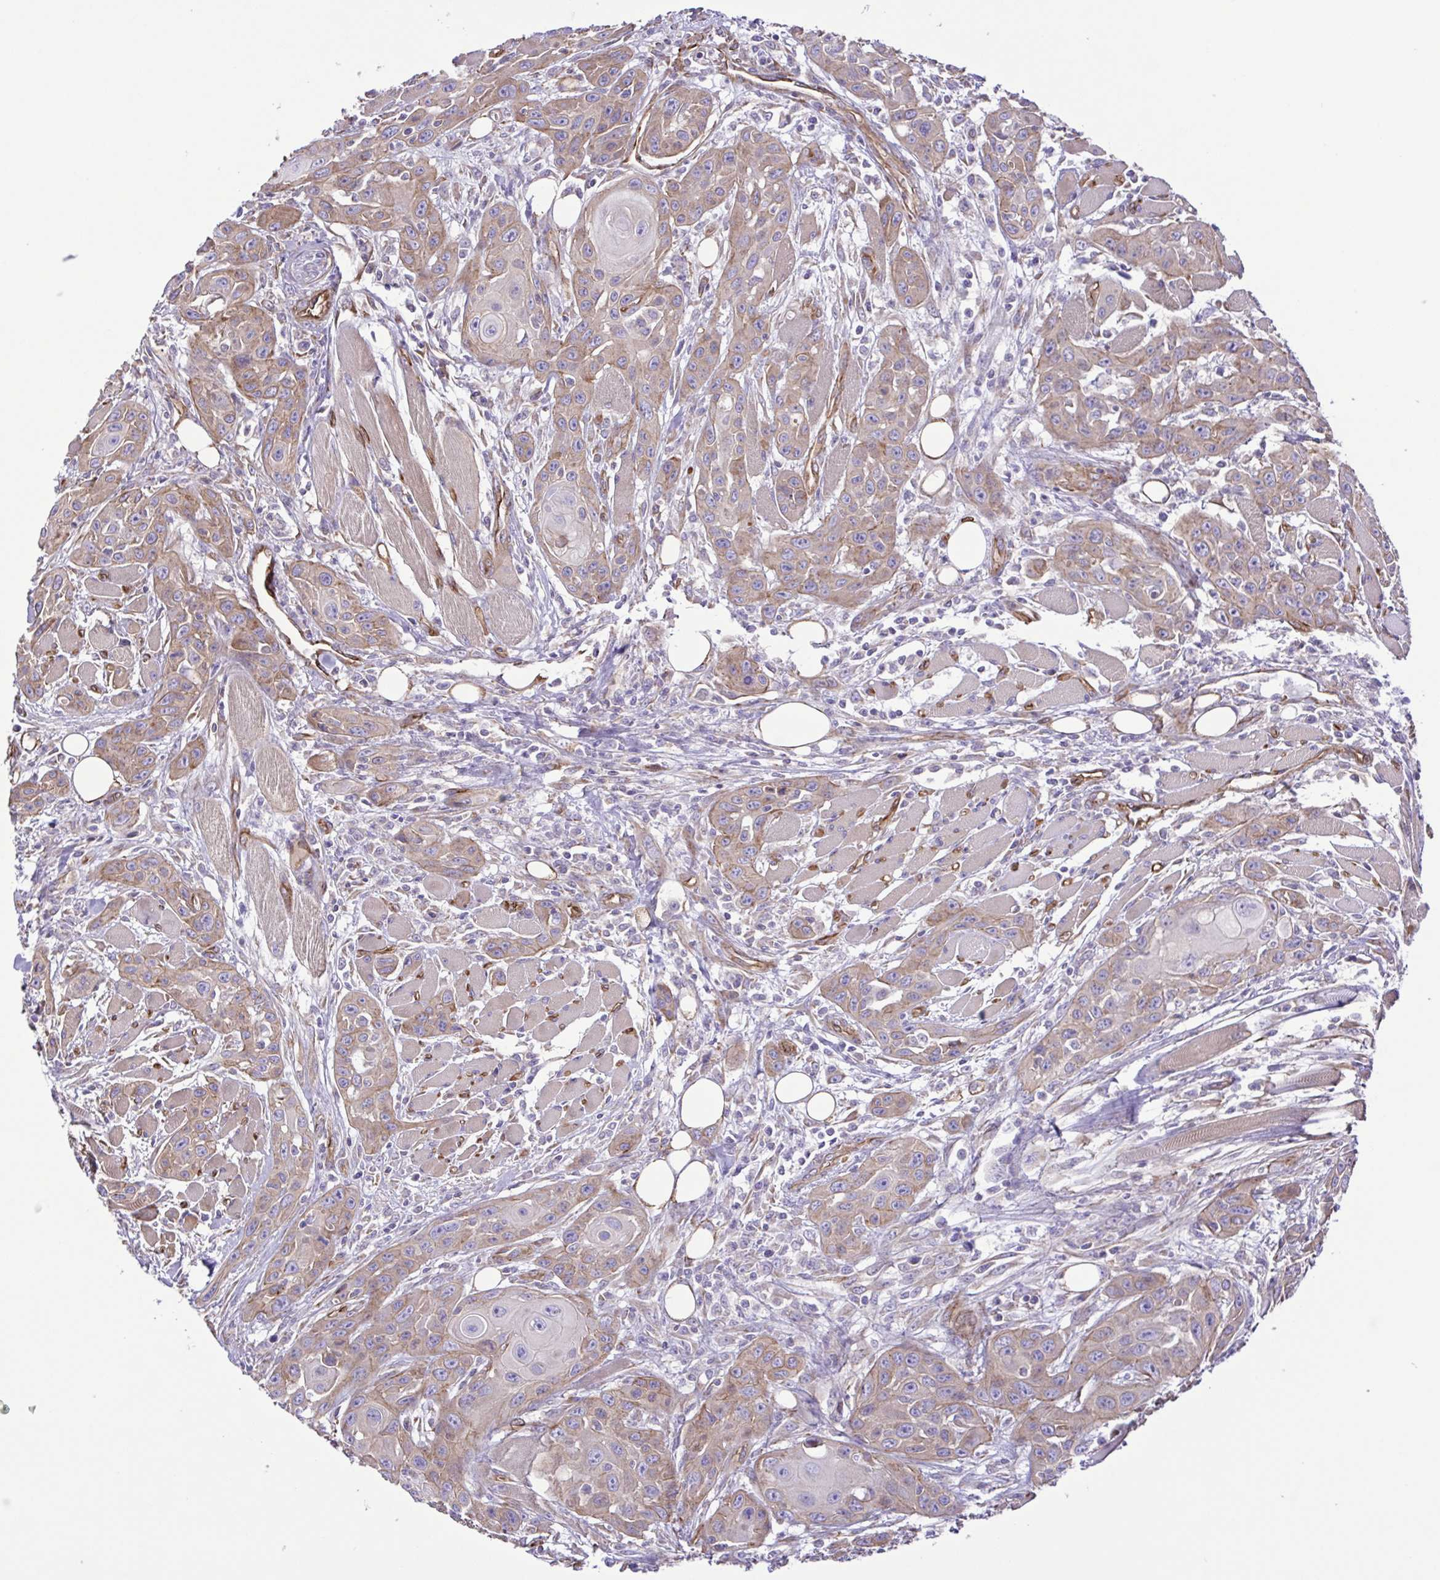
{"staining": {"intensity": "moderate", "quantity": "25%-75%", "location": "cytoplasmic/membranous"}, "tissue": "head and neck cancer", "cell_type": "Tumor cells", "image_type": "cancer", "snomed": [{"axis": "morphology", "description": "Squamous cell carcinoma, NOS"}, {"axis": "topography", "description": "Head-Neck"}], "caption": "Immunohistochemical staining of squamous cell carcinoma (head and neck) reveals medium levels of moderate cytoplasmic/membranous positivity in about 25%-75% of tumor cells.", "gene": "FLT1", "patient": {"sex": "female", "age": 80}}